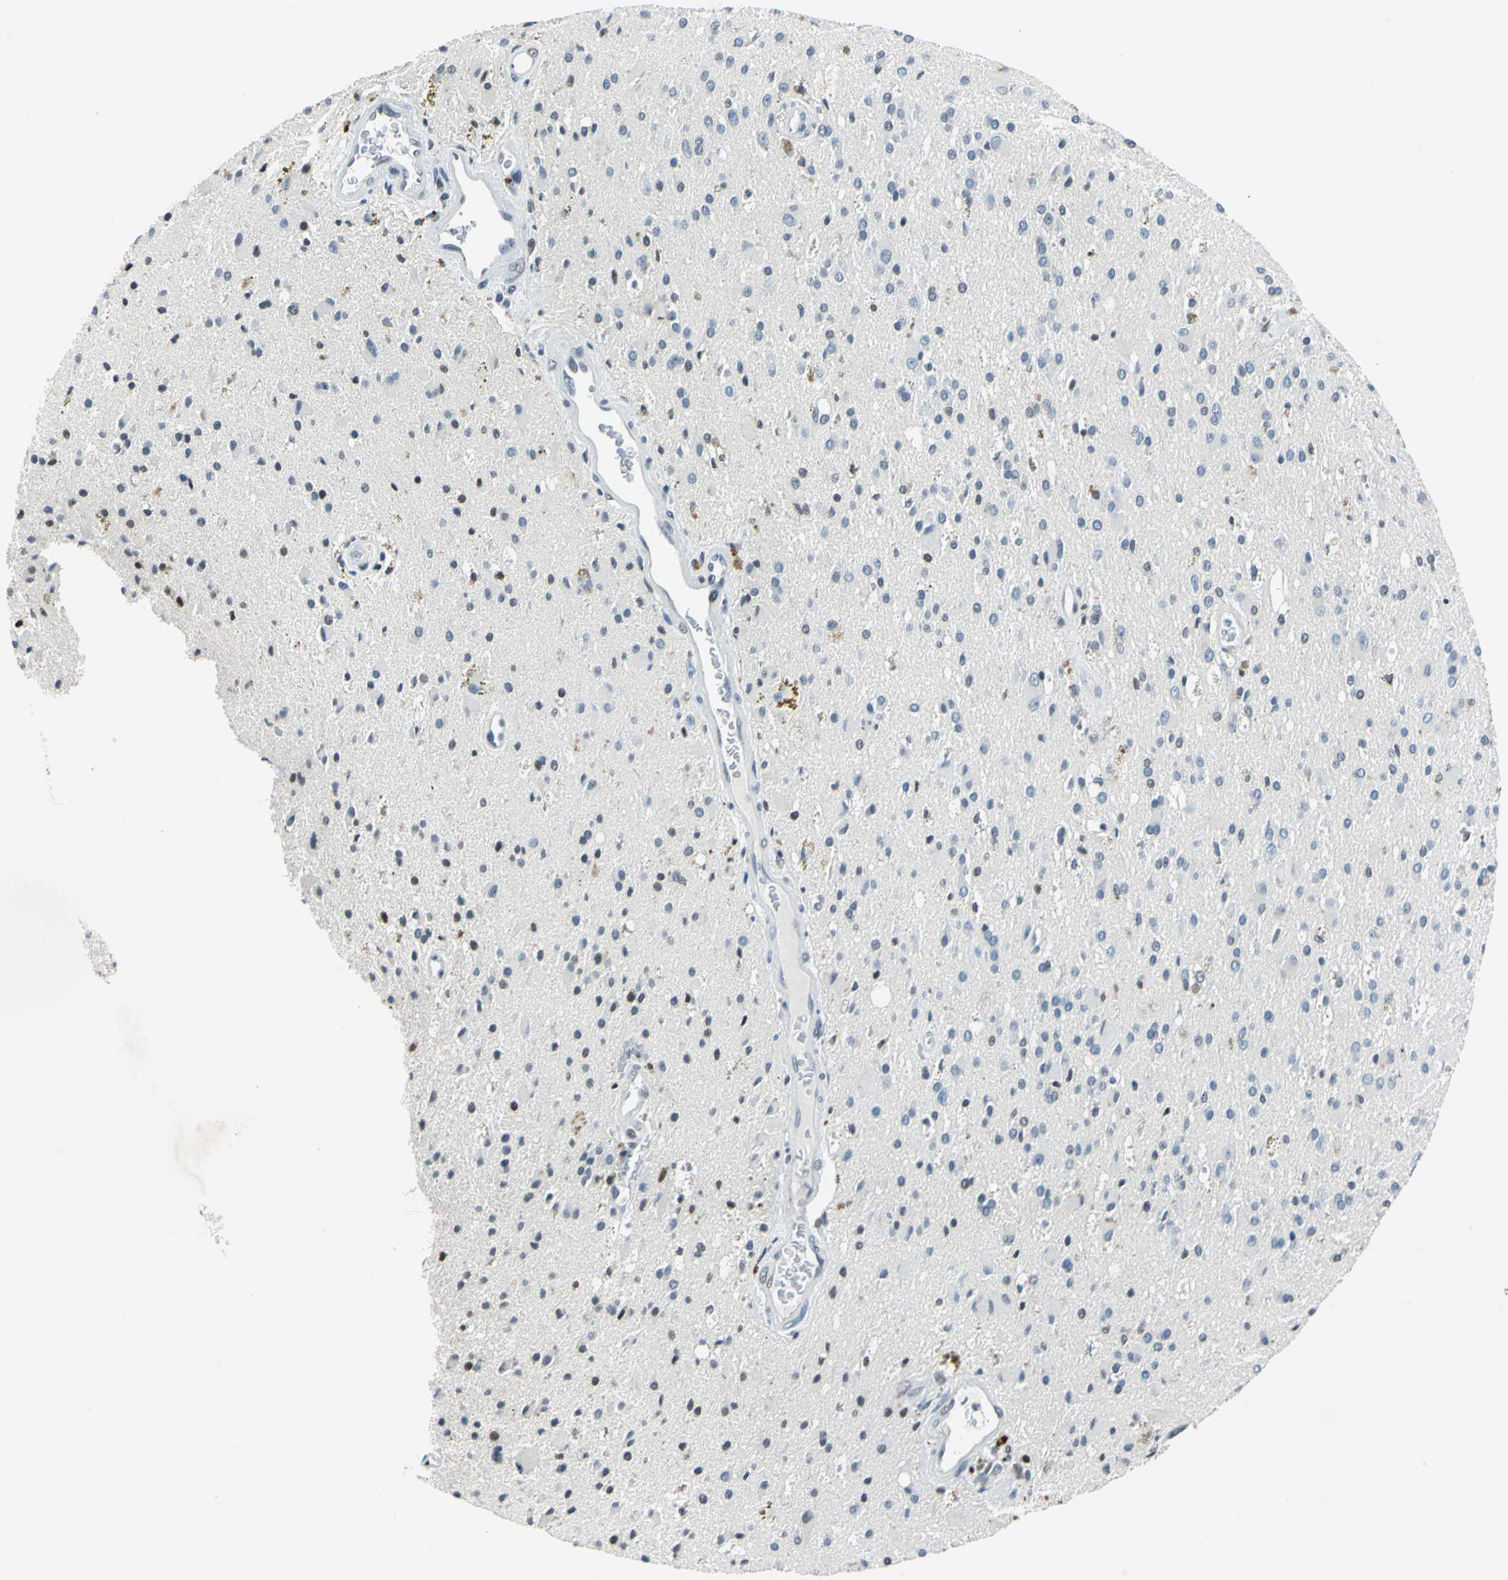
{"staining": {"intensity": "weak", "quantity": "<25%", "location": "nuclear"}, "tissue": "glioma", "cell_type": "Tumor cells", "image_type": "cancer", "snomed": [{"axis": "morphology", "description": "Glioma, malignant, Low grade"}, {"axis": "topography", "description": "Brain"}], "caption": "The histopathology image shows no staining of tumor cells in glioma.", "gene": "HCFC2", "patient": {"sex": "male", "age": 58}}